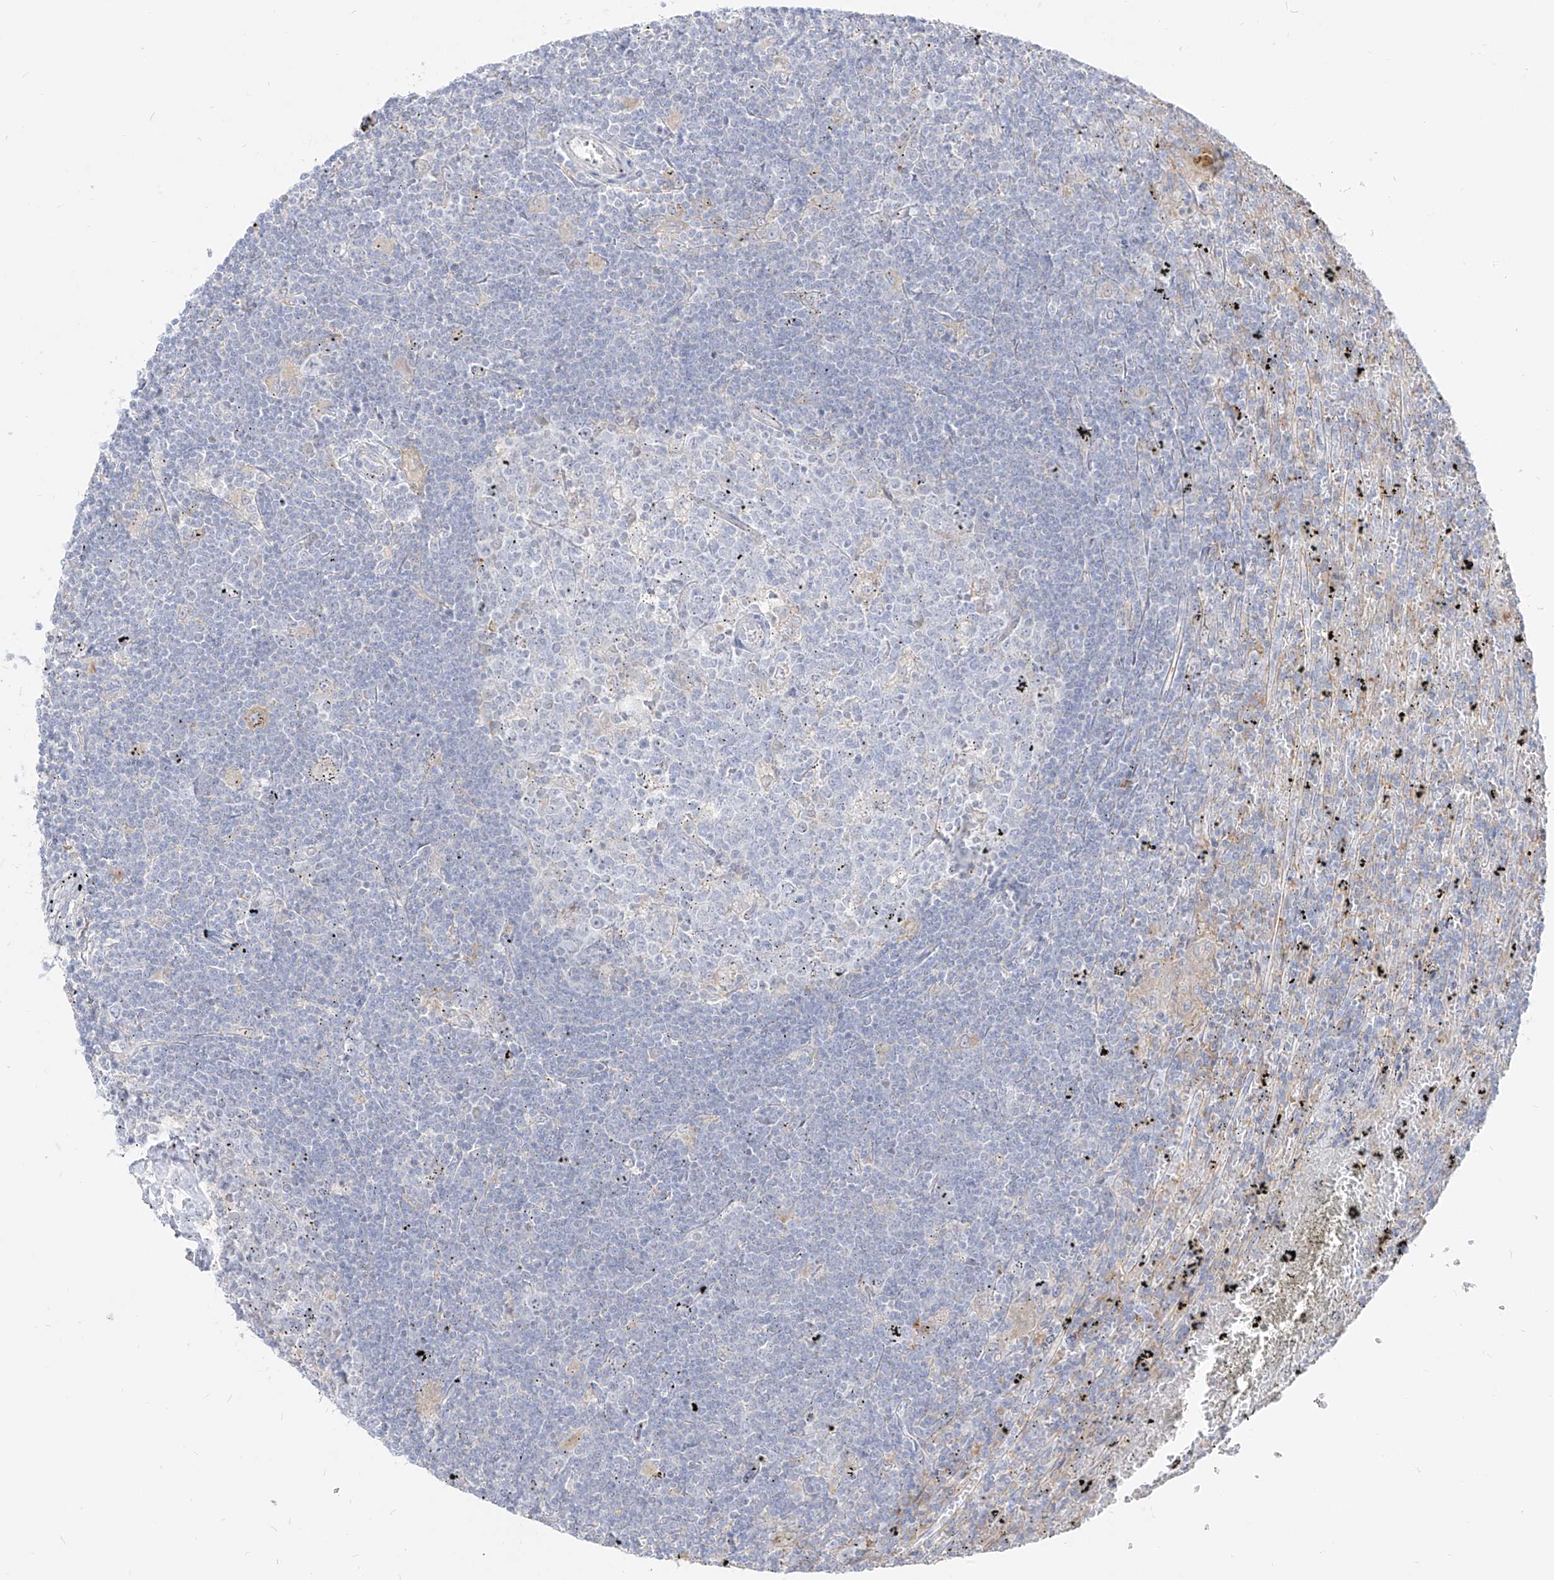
{"staining": {"intensity": "negative", "quantity": "none", "location": "none"}, "tissue": "lymphoma", "cell_type": "Tumor cells", "image_type": "cancer", "snomed": [{"axis": "morphology", "description": "Malignant lymphoma, non-Hodgkin's type, Low grade"}, {"axis": "topography", "description": "Spleen"}], "caption": "There is no significant positivity in tumor cells of low-grade malignant lymphoma, non-Hodgkin's type.", "gene": "RBFOX3", "patient": {"sex": "male", "age": 76}}